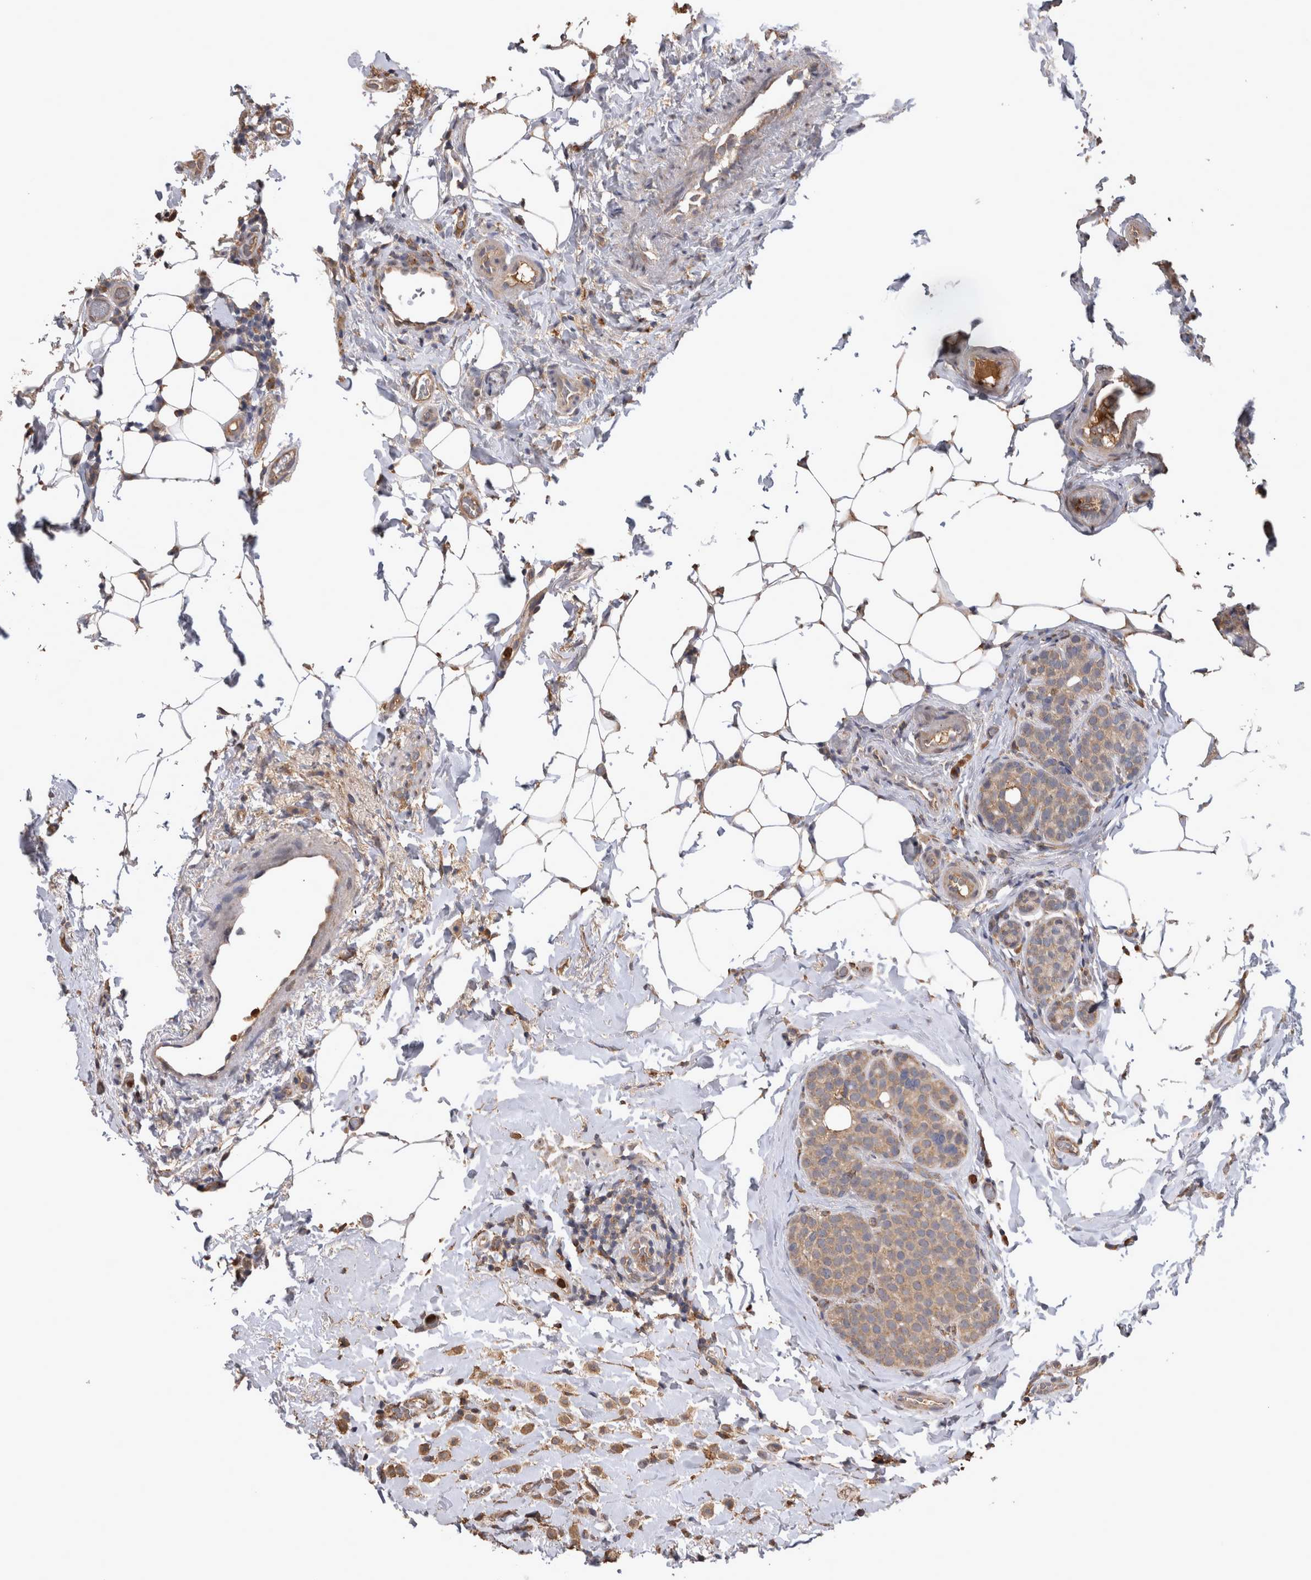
{"staining": {"intensity": "weak", "quantity": ">75%", "location": "cytoplasmic/membranous"}, "tissue": "breast cancer", "cell_type": "Tumor cells", "image_type": "cancer", "snomed": [{"axis": "morphology", "description": "Lobular carcinoma"}, {"axis": "topography", "description": "Breast"}], "caption": "Immunohistochemistry staining of breast lobular carcinoma, which shows low levels of weak cytoplasmic/membranous expression in approximately >75% of tumor cells indicating weak cytoplasmic/membranous protein expression. The staining was performed using DAB (brown) for protein detection and nuclei were counterstained in hematoxylin (blue).", "gene": "TMED7", "patient": {"sex": "female", "age": 50}}